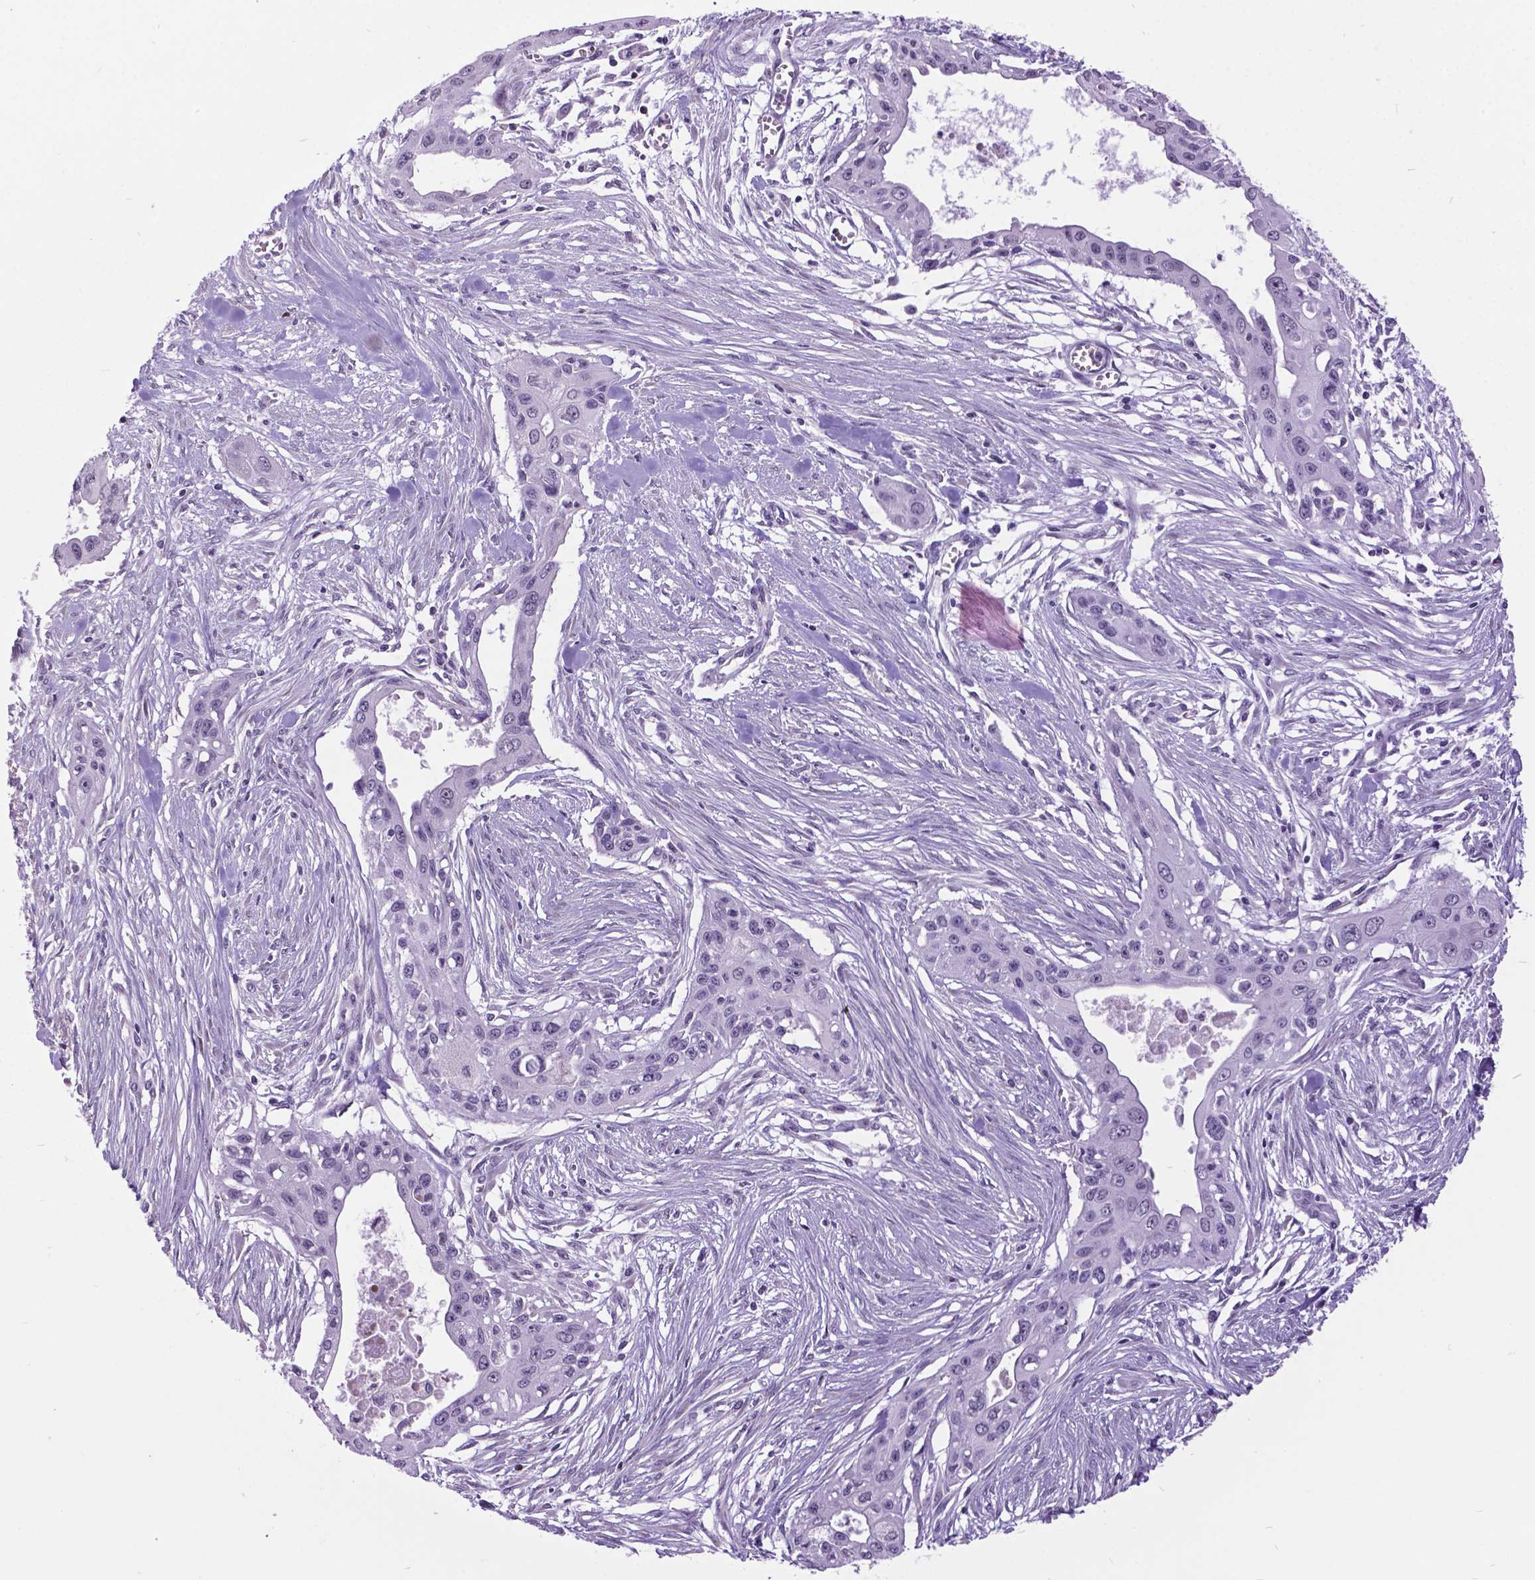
{"staining": {"intensity": "negative", "quantity": "none", "location": "none"}, "tissue": "pancreatic cancer", "cell_type": "Tumor cells", "image_type": "cancer", "snomed": [{"axis": "morphology", "description": "Adenocarcinoma, NOS"}, {"axis": "topography", "description": "Pancreas"}], "caption": "This micrograph is of pancreatic cancer stained with IHC to label a protein in brown with the nuclei are counter-stained blue. There is no positivity in tumor cells.", "gene": "DPF3", "patient": {"sex": "male", "age": 60}}